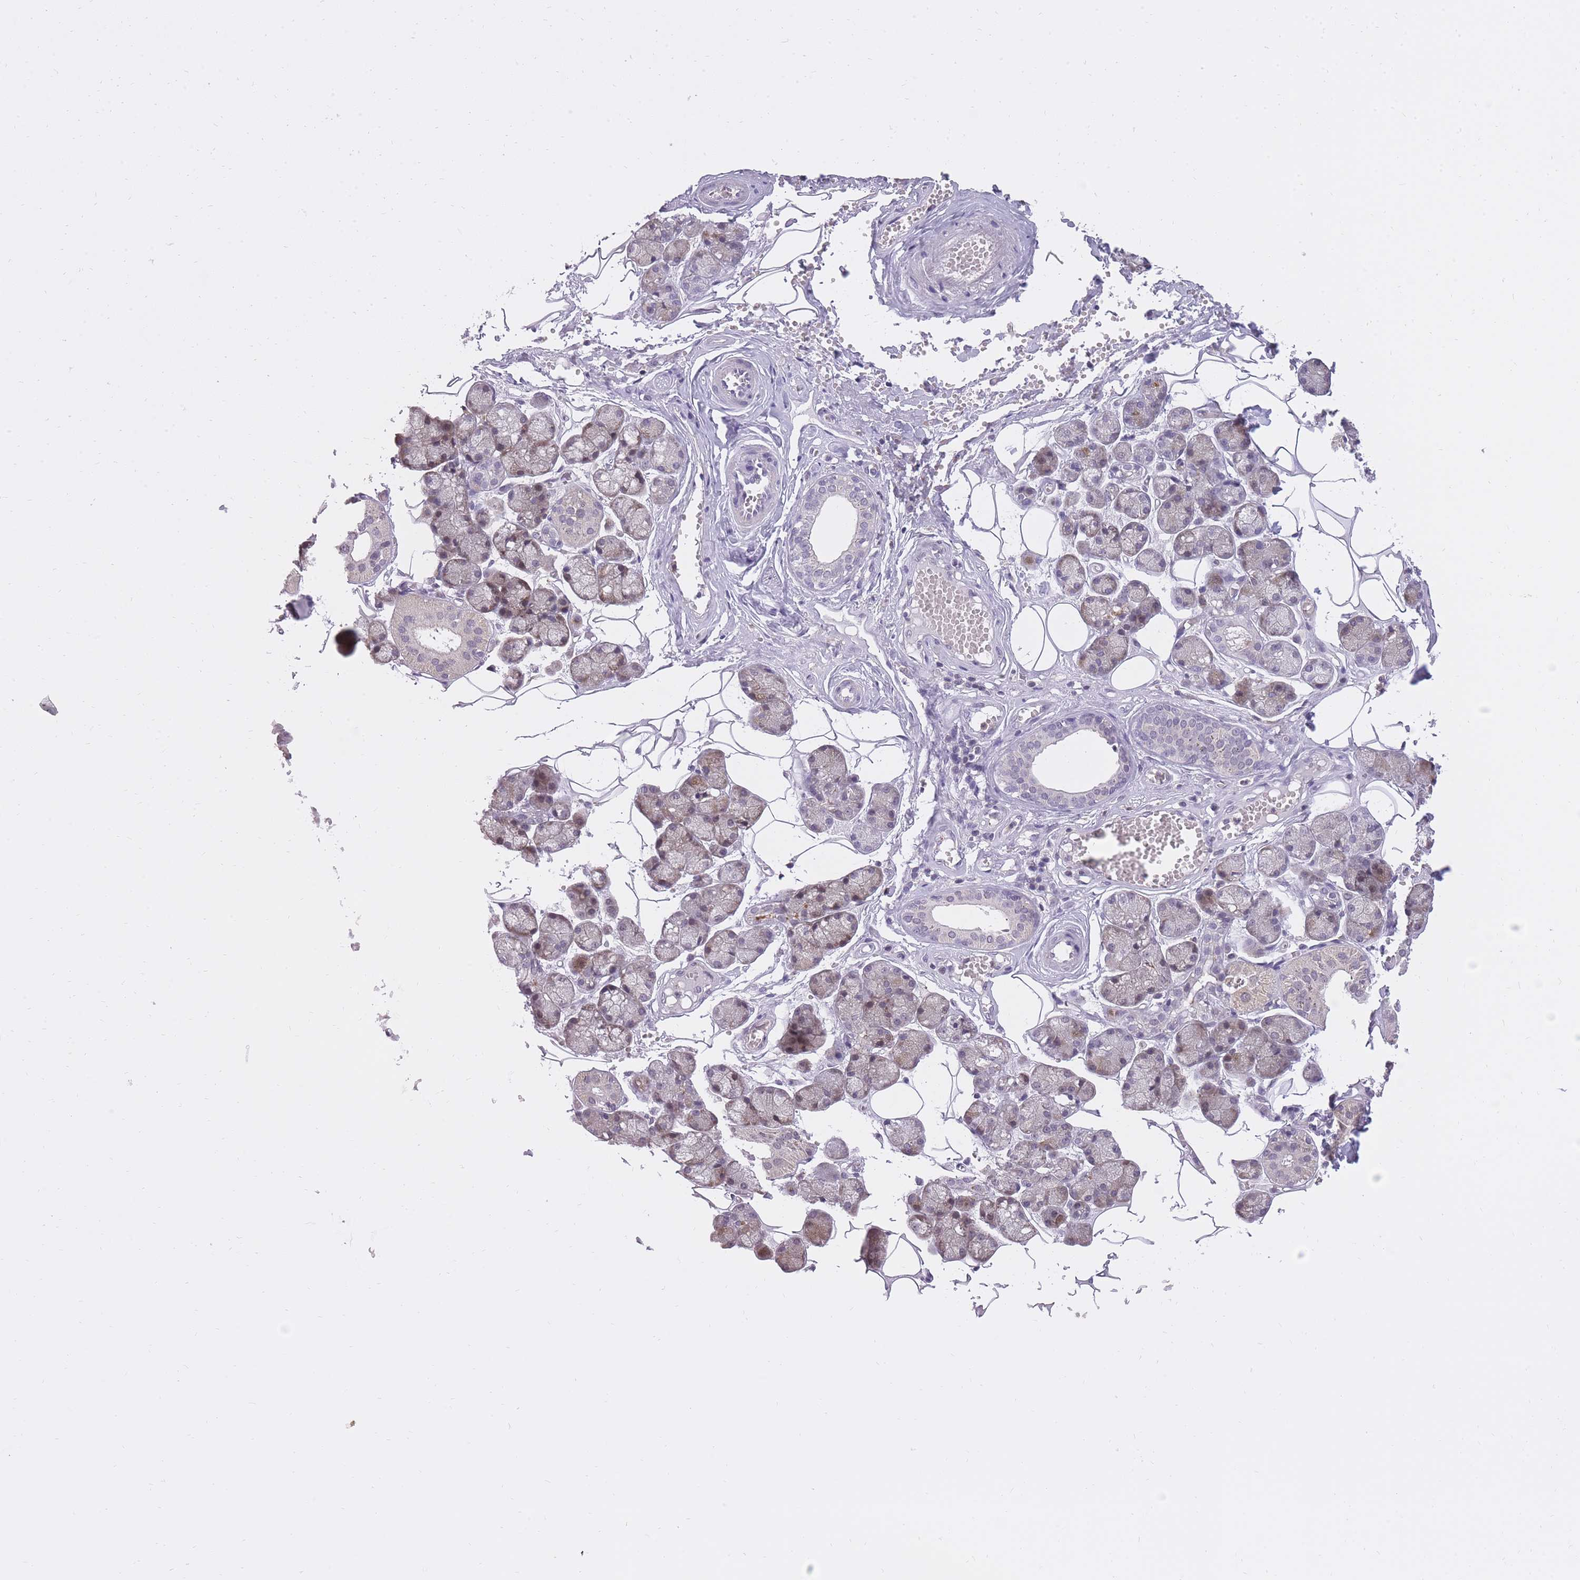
{"staining": {"intensity": "moderate", "quantity": "25%-75%", "location": "cytoplasmic/membranous,nuclear"}, "tissue": "salivary gland", "cell_type": "Glandular cells", "image_type": "normal", "snomed": [{"axis": "morphology", "description": "Normal tissue, NOS"}, {"axis": "topography", "description": "Salivary gland"}], "caption": "Immunohistochemical staining of normal human salivary gland displays 25%-75% levels of moderate cytoplasmic/membranous,nuclear protein expression in approximately 25%-75% of glandular cells. (DAB = brown stain, brightfield microscopy at high magnification).", "gene": "TIGD1", "patient": {"sex": "male", "age": 62}}